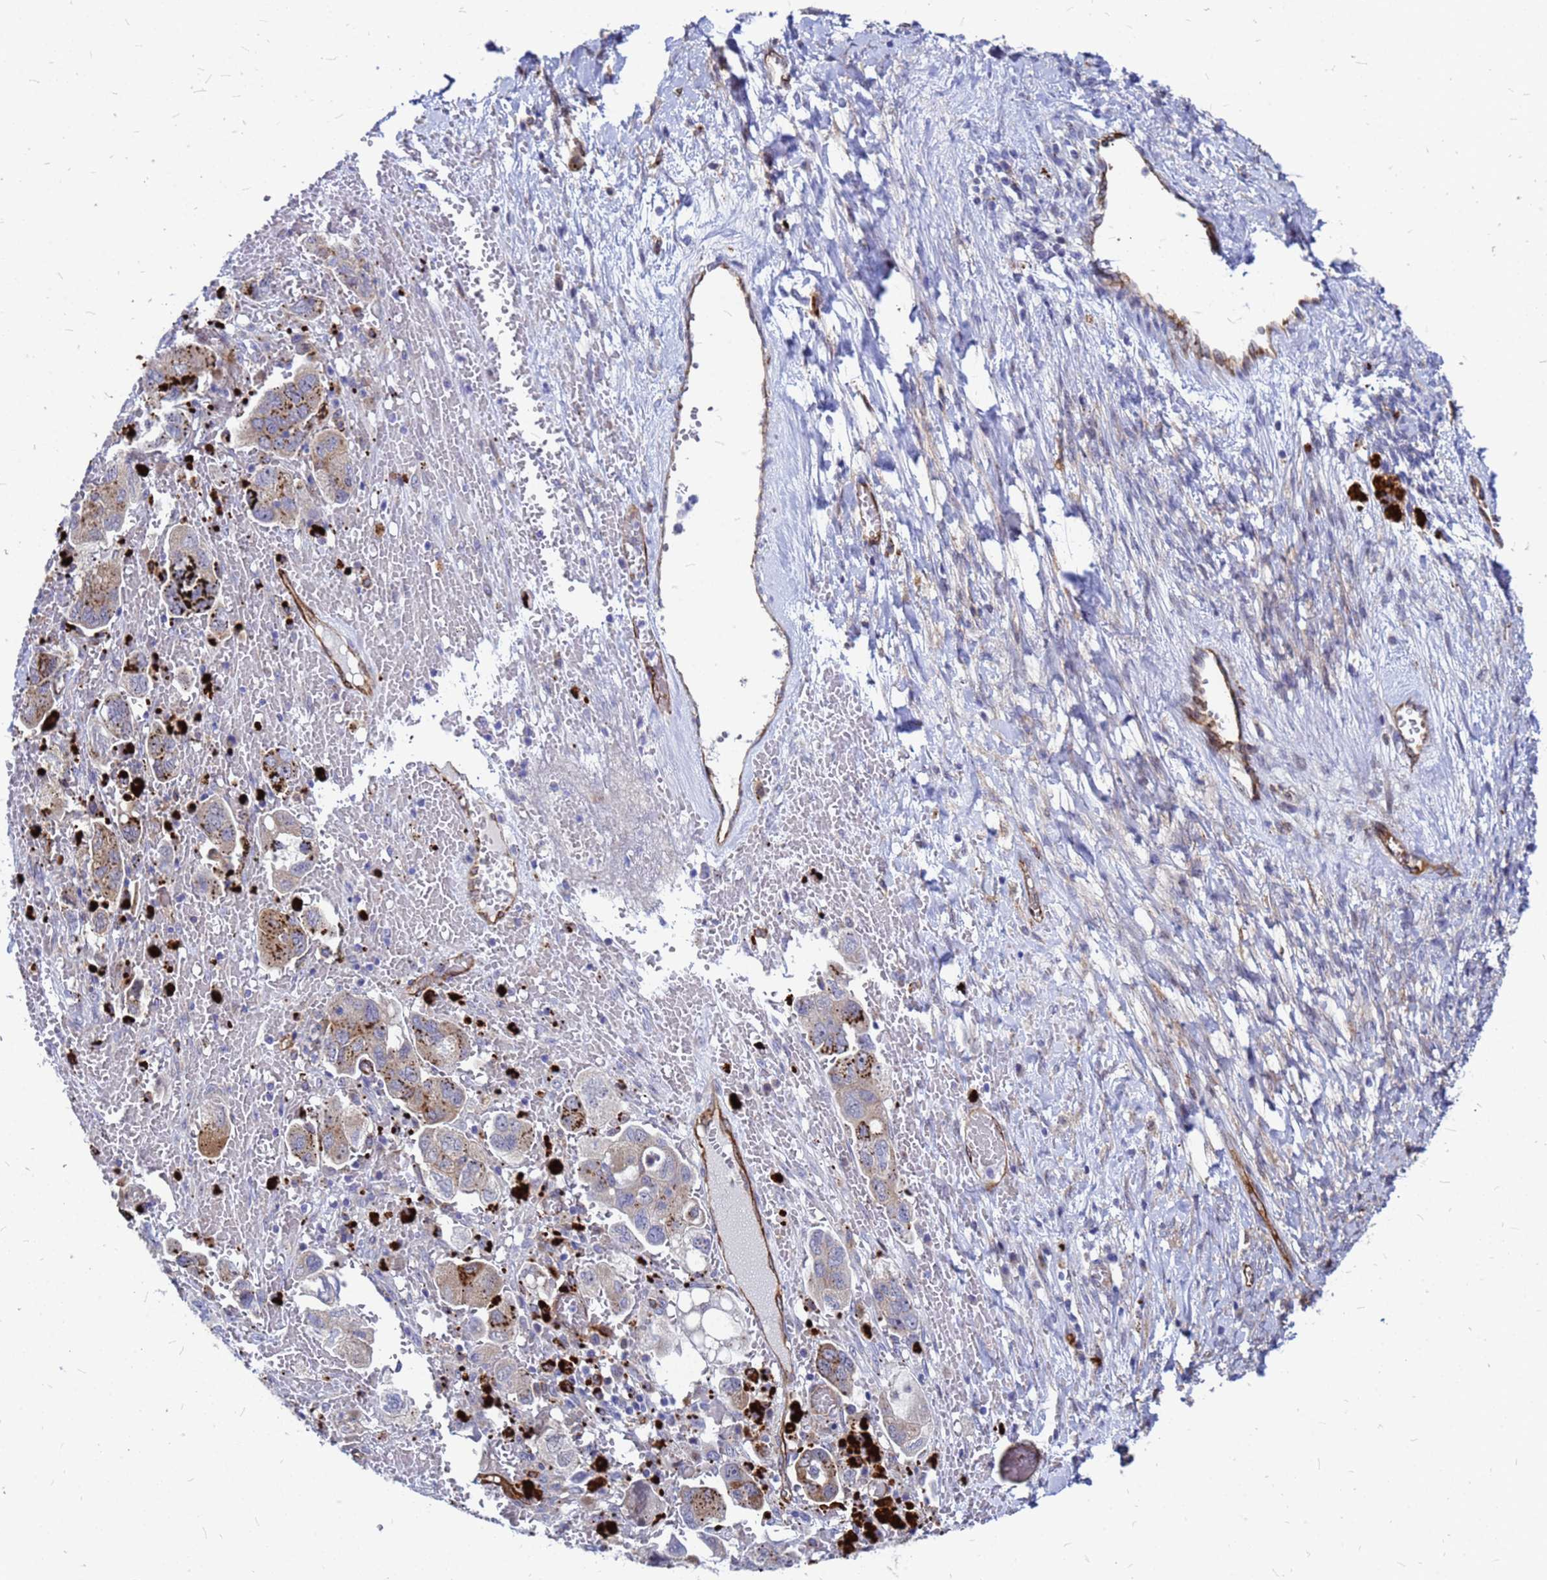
{"staining": {"intensity": "weak", "quantity": "<25%", "location": "cytoplasmic/membranous"}, "tissue": "ovarian cancer", "cell_type": "Tumor cells", "image_type": "cancer", "snomed": [{"axis": "morphology", "description": "Carcinoma, NOS"}, {"axis": "morphology", "description": "Cystadenocarcinoma, serous, NOS"}, {"axis": "topography", "description": "Ovary"}], "caption": "Tumor cells are negative for brown protein staining in serous cystadenocarcinoma (ovarian).", "gene": "NOSTRIN", "patient": {"sex": "female", "age": 69}}